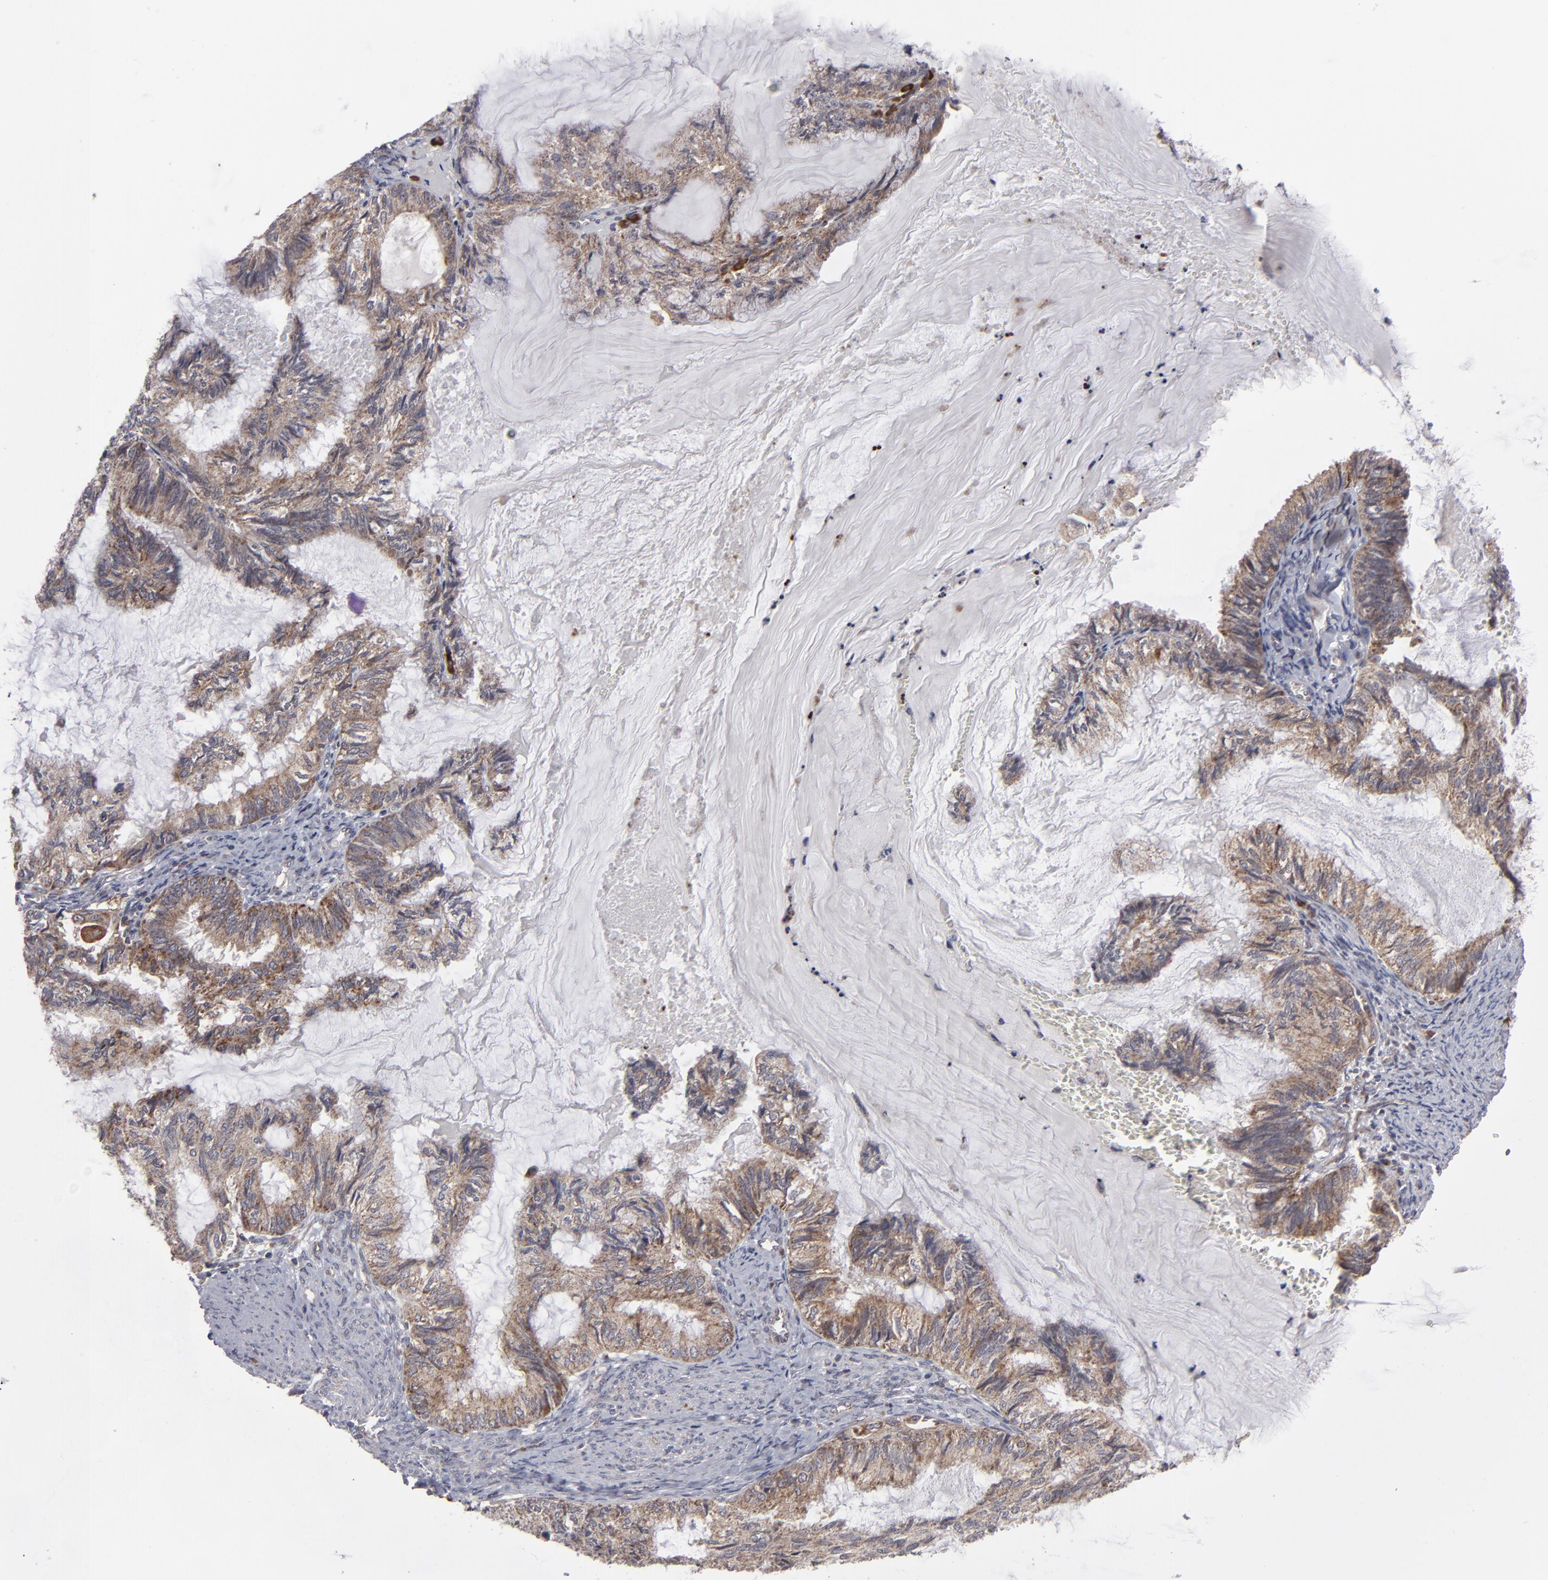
{"staining": {"intensity": "weak", "quantity": "25%-75%", "location": "cytoplasmic/membranous"}, "tissue": "endometrial cancer", "cell_type": "Tumor cells", "image_type": "cancer", "snomed": [{"axis": "morphology", "description": "Adenocarcinoma, NOS"}, {"axis": "topography", "description": "Endometrium"}], "caption": "Approximately 25%-75% of tumor cells in human endometrial adenocarcinoma reveal weak cytoplasmic/membranous protein positivity as visualized by brown immunohistochemical staining.", "gene": "GLCCI1", "patient": {"sex": "female", "age": 86}}